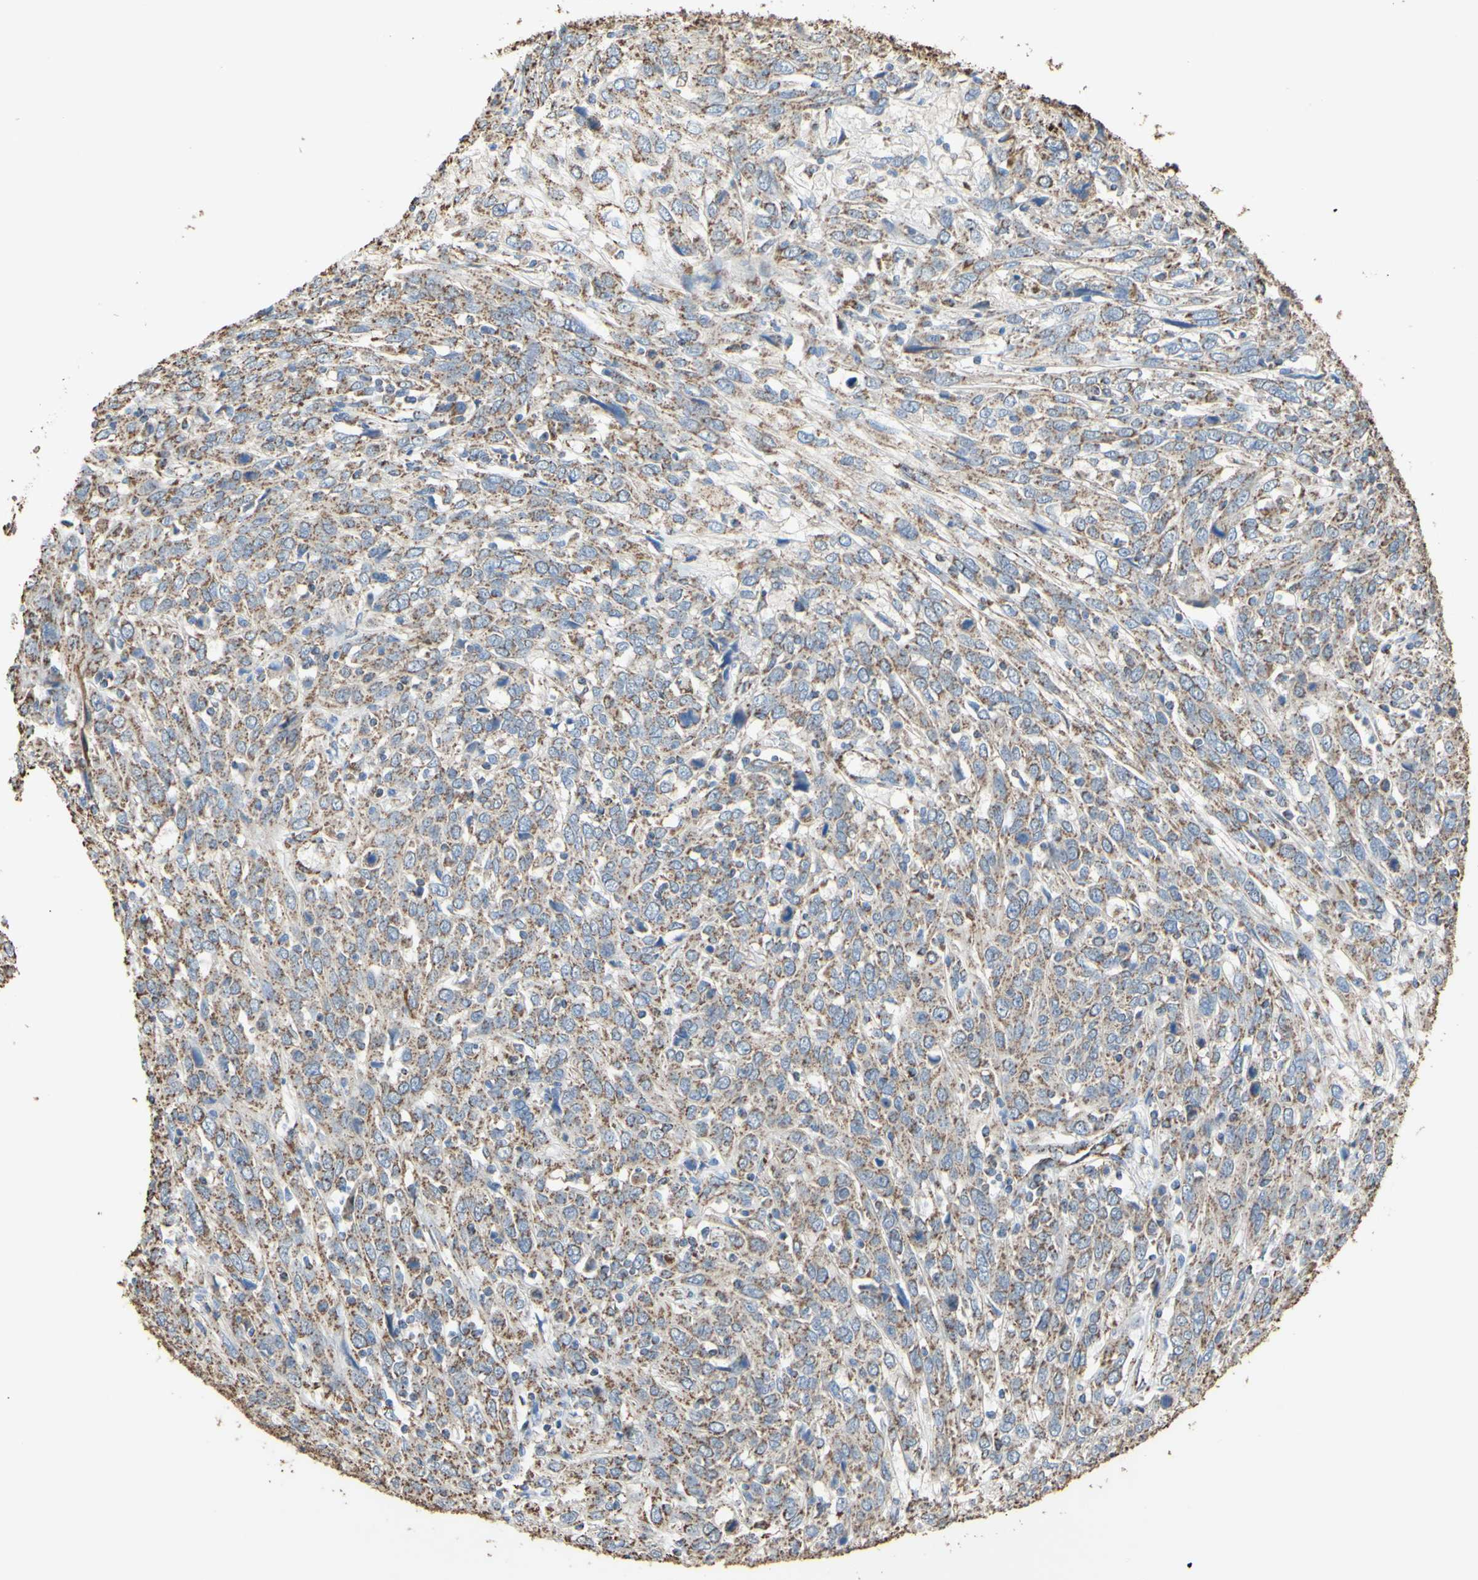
{"staining": {"intensity": "moderate", "quantity": "25%-75%", "location": "cytoplasmic/membranous"}, "tissue": "cervical cancer", "cell_type": "Tumor cells", "image_type": "cancer", "snomed": [{"axis": "morphology", "description": "Squamous cell carcinoma, NOS"}, {"axis": "topography", "description": "Cervix"}], "caption": "Moderate cytoplasmic/membranous expression is seen in approximately 25%-75% of tumor cells in cervical cancer.", "gene": "CMKLR2", "patient": {"sex": "female", "age": 46}}